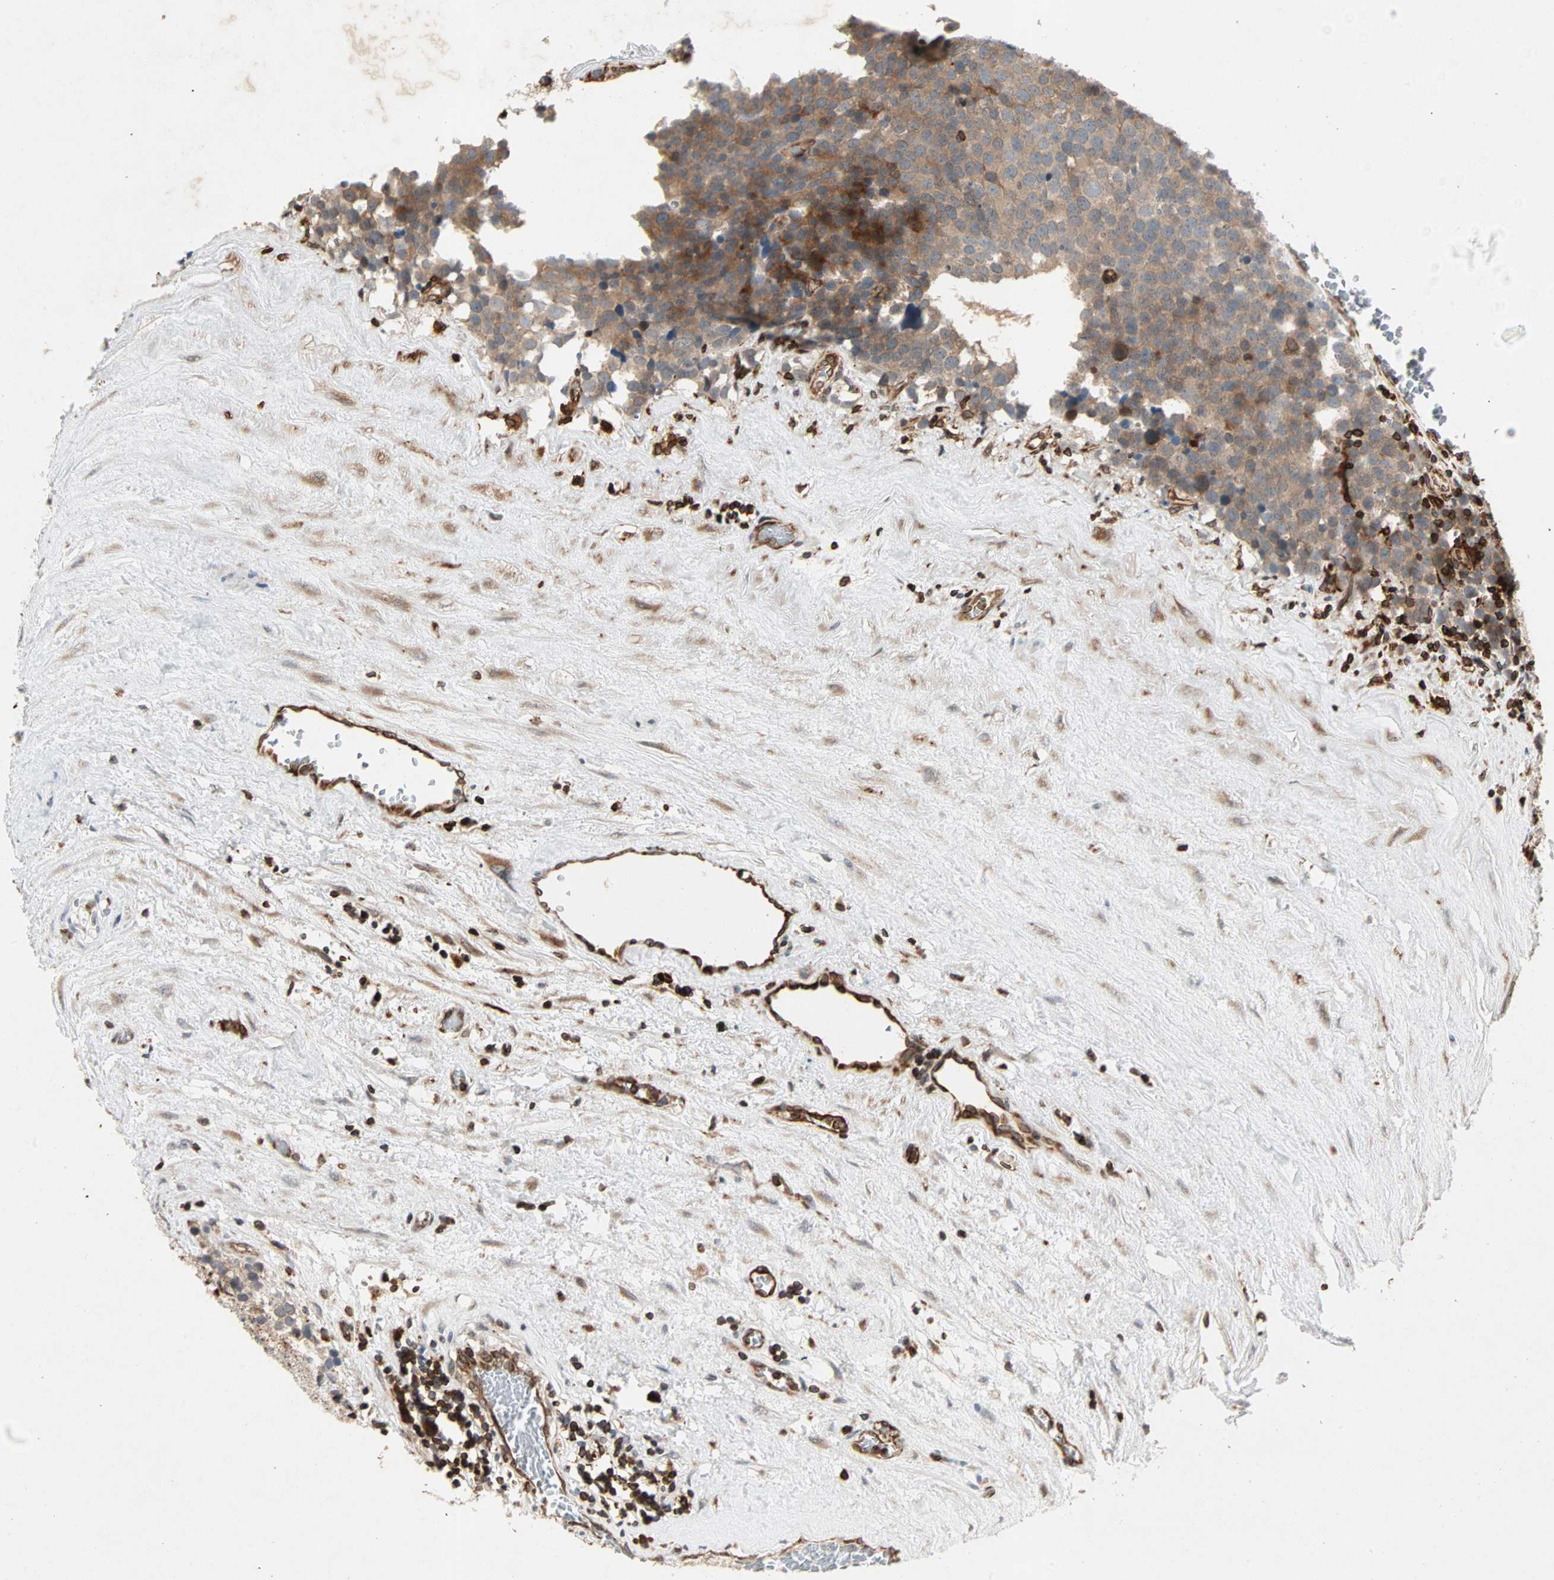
{"staining": {"intensity": "moderate", "quantity": ">75%", "location": "cytoplasmic/membranous"}, "tissue": "testis cancer", "cell_type": "Tumor cells", "image_type": "cancer", "snomed": [{"axis": "morphology", "description": "Seminoma, NOS"}, {"axis": "topography", "description": "Testis"}], "caption": "IHC histopathology image of human testis cancer (seminoma) stained for a protein (brown), which reveals medium levels of moderate cytoplasmic/membranous positivity in approximately >75% of tumor cells.", "gene": "TAPBP", "patient": {"sex": "male", "age": 71}}